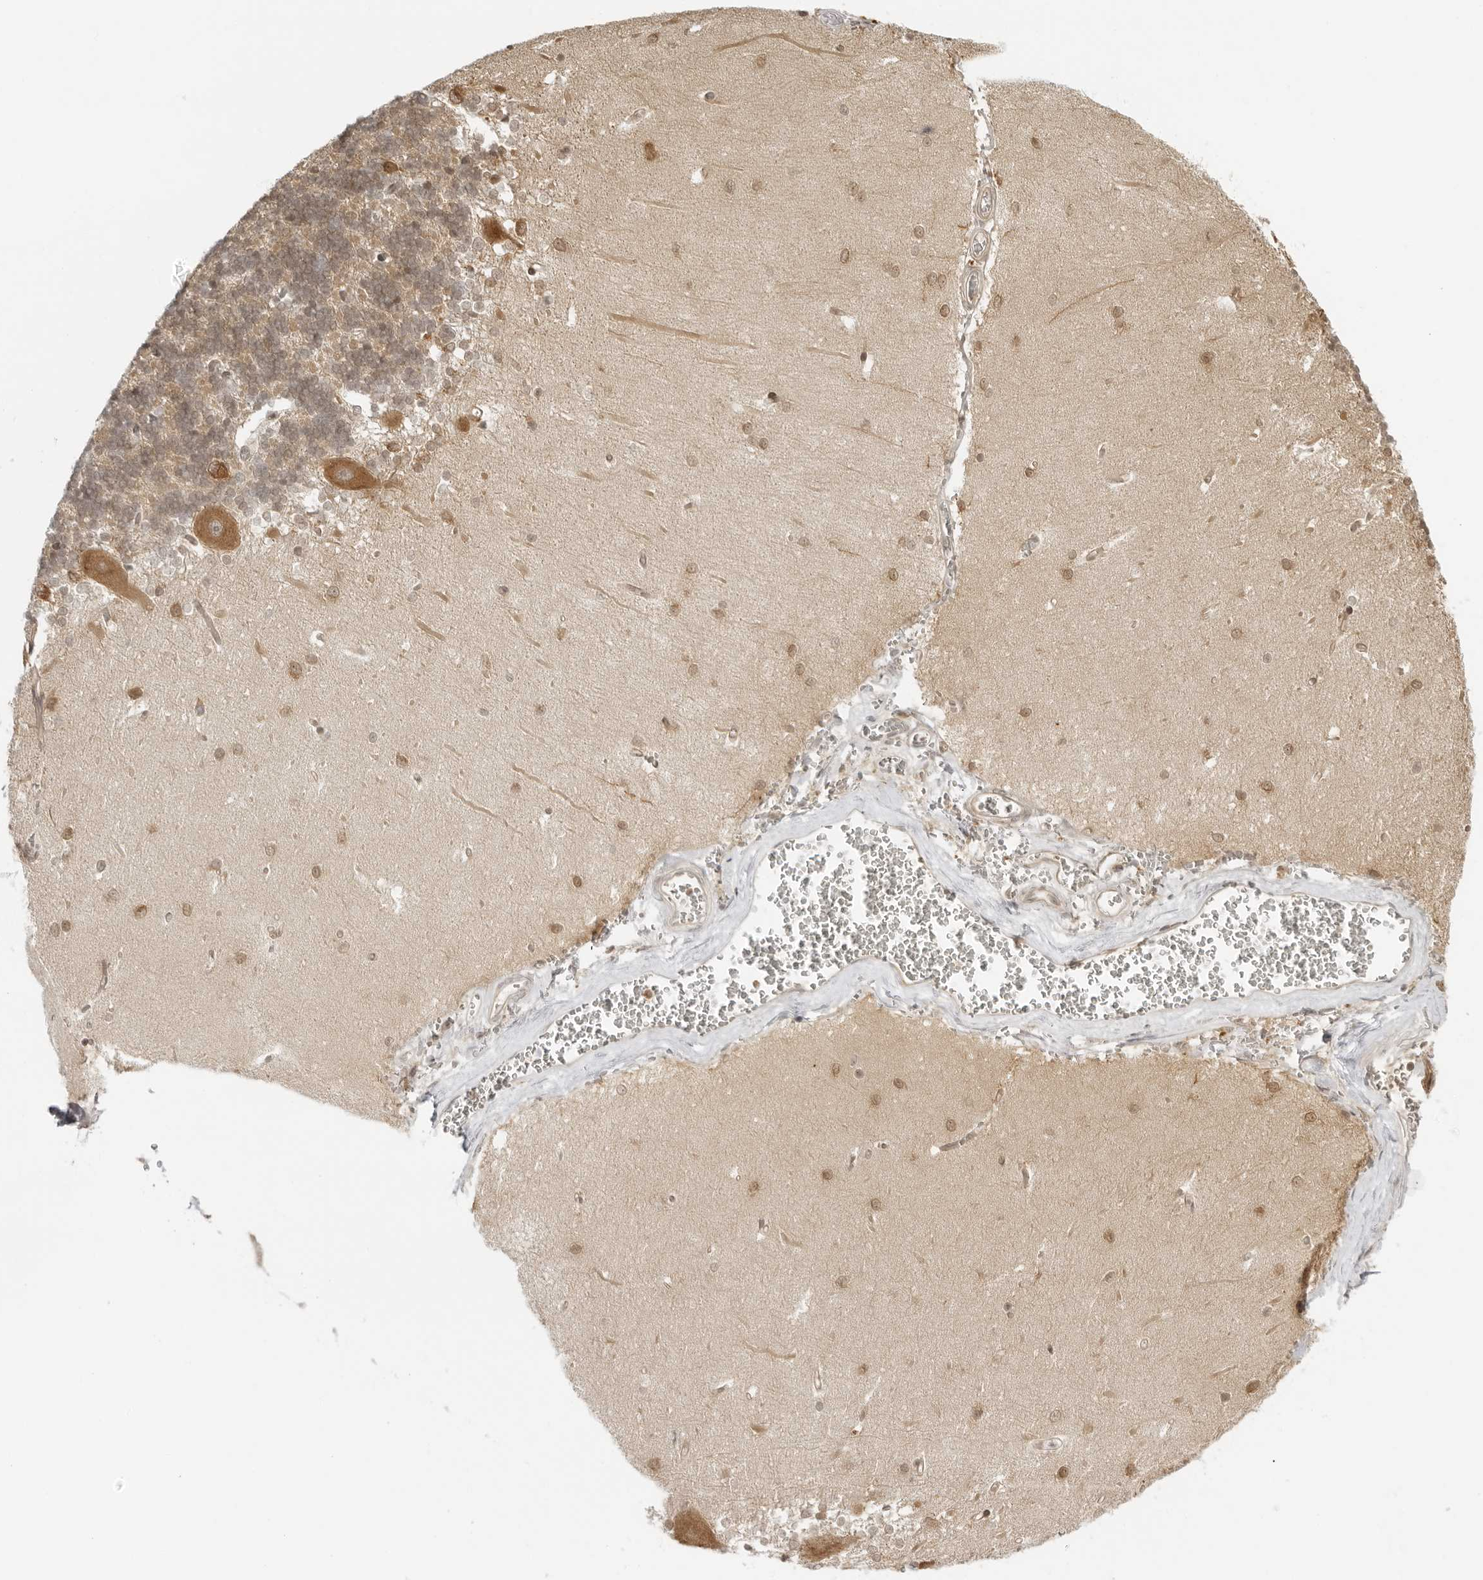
{"staining": {"intensity": "moderate", "quantity": "<25%", "location": "cytoplasmic/membranous,nuclear"}, "tissue": "cerebellum", "cell_type": "Cells in granular layer", "image_type": "normal", "snomed": [{"axis": "morphology", "description": "Normal tissue, NOS"}, {"axis": "topography", "description": "Cerebellum"}], "caption": "Moderate cytoplasmic/membranous,nuclear expression for a protein is appreciated in about <25% of cells in granular layer of unremarkable cerebellum using immunohistochemistry.", "gene": "PRRC2C", "patient": {"sex": "male", "age": 37}}